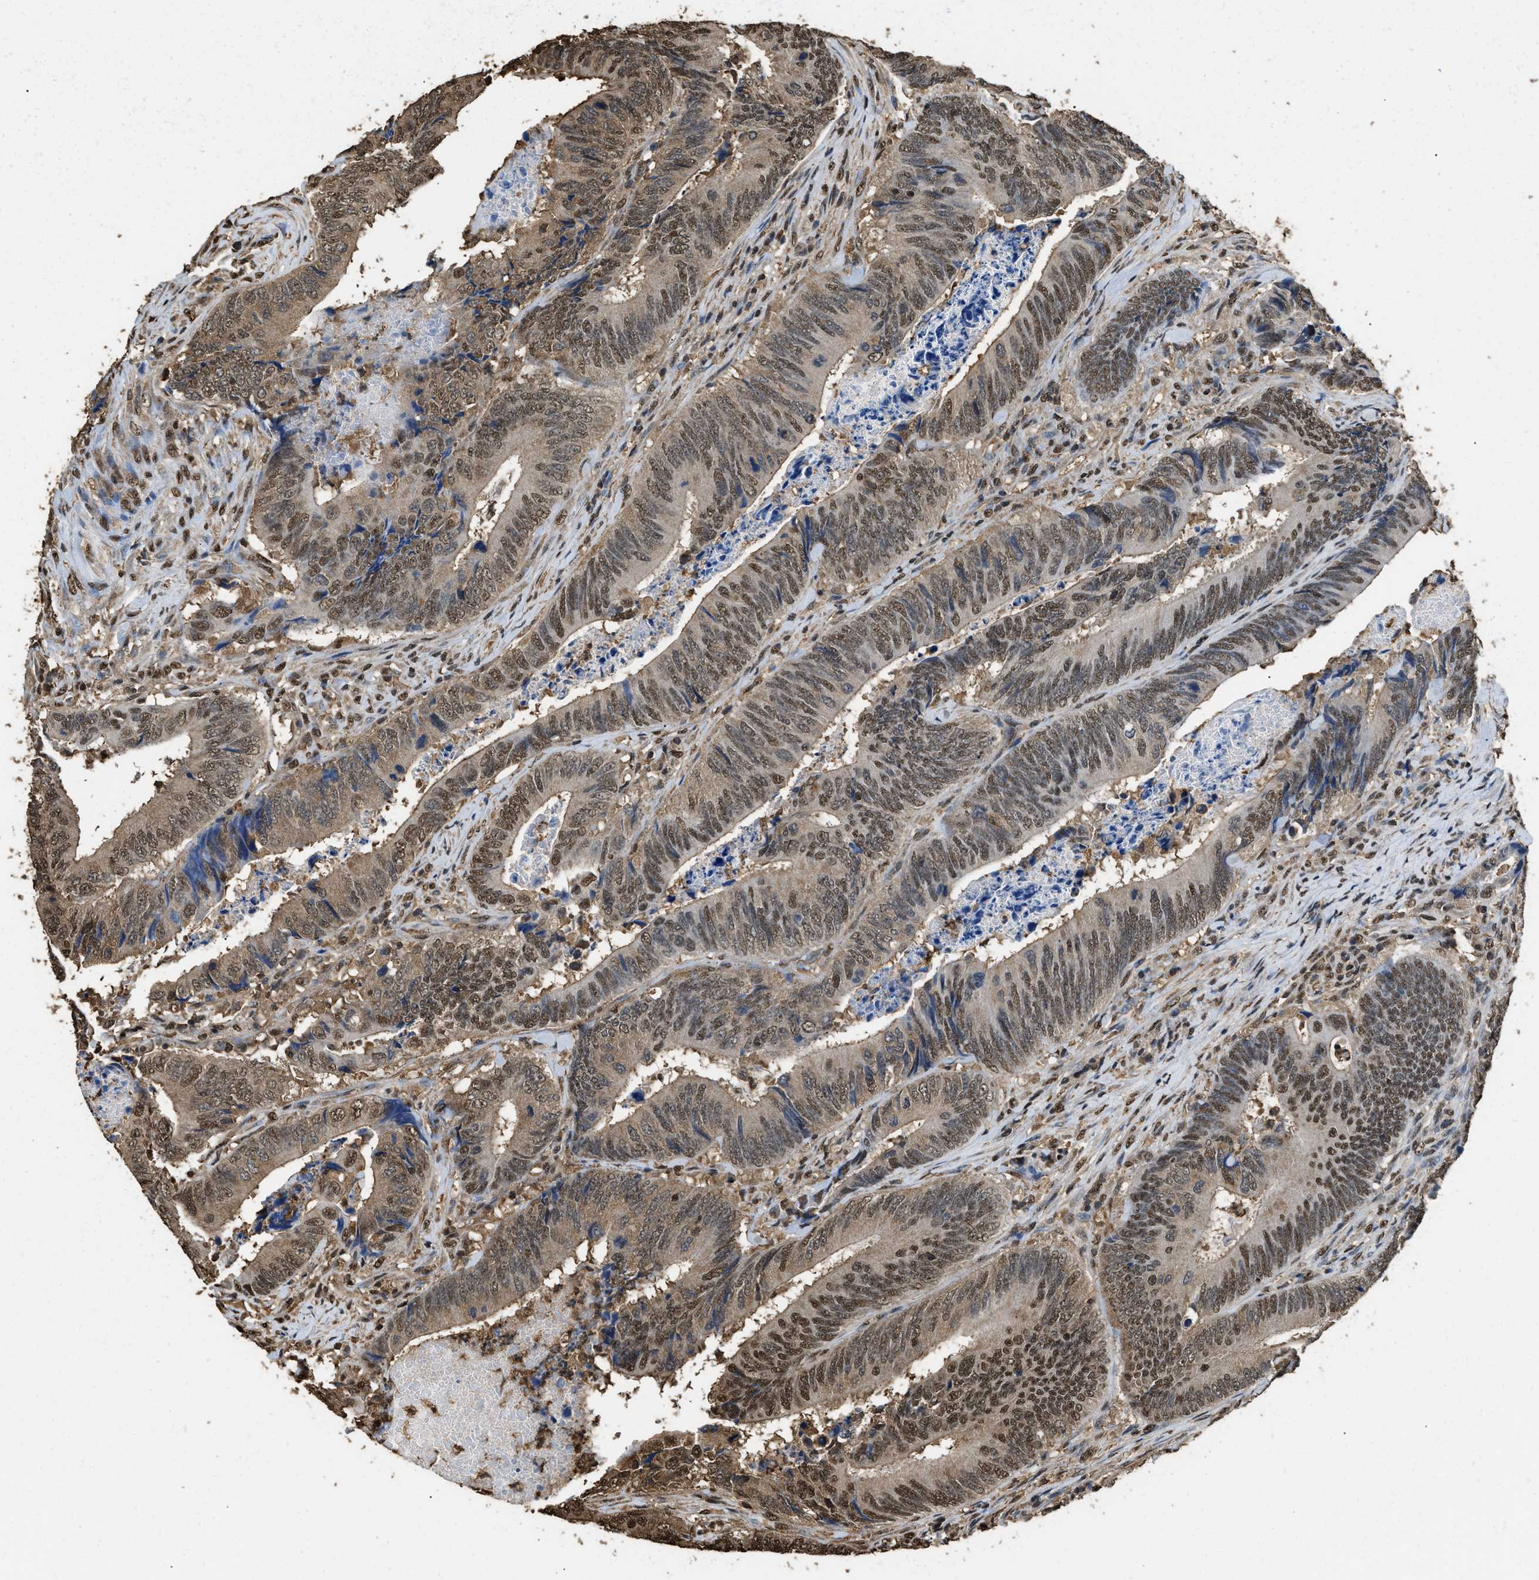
{"staining": {"intensity": "moderate", "quantity": ">75%", "location": "cytoplasmic/membranous,nuclear"}, "tissue": "colorectal cancer", "cell_type": "Tumor cells", "image_type": "cancer", "snomed": [{"axis": "morphology", "description": "Normal tissue, NOS"}, {"axis": "morphology", "description": "Adenocarcinoma, NOS"}, {"axis": "topography", "description": "Colon"}], "caption": "Protein analysis of colorectal adenocarcinoma tissue exhibits moderate cytoplasmic/membranous and nuclear staining in approximately >75% of tumor cells.", "gene": "GAPDH", "patient": {"sex": "male", "age": 56}}